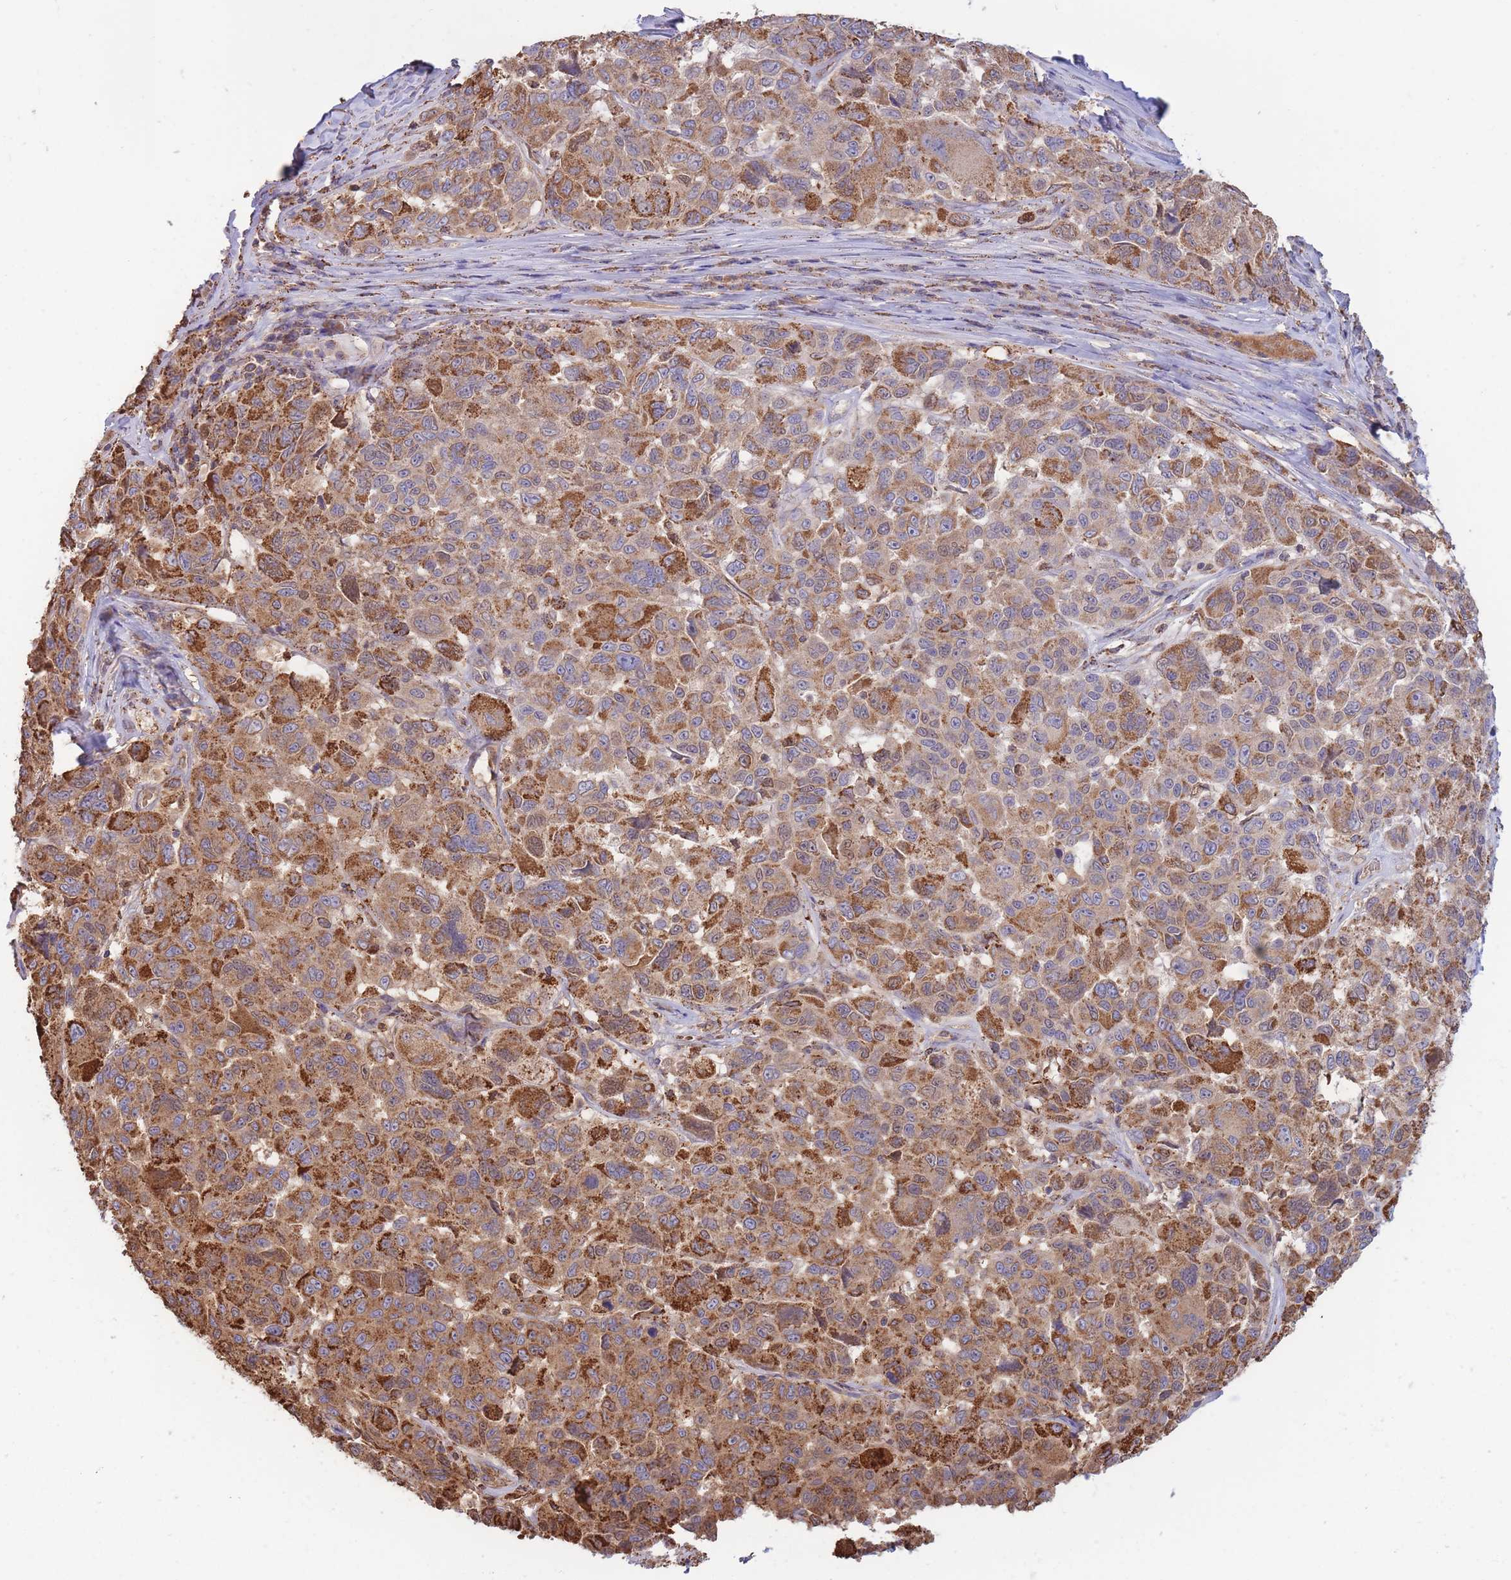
{"staining": {"intensity": "strong", "quantity": ">75%", "location": "cytoplasmic/membranous"}, "tissue": "melanoma", "cell_type": "Tumor cells", "image_type": "cancer", "snomed": [{"axis": "morphology", "description": "Malignant melanoma, NOS"}, {"axis": "topography", "description": "Skin"}], "caption": "Immunohistochemistry image of neoplastic tissue: malignant melanoma stained using immunohistochemistry reveals high levels of strong protein expression localized specifically in the cytoplasmic/membranous of tumor cells, appearing as a cytoplasmic/membranous brown color.", "gene": "MRPL17", "patient": {"sex": "female", "age": 66}}